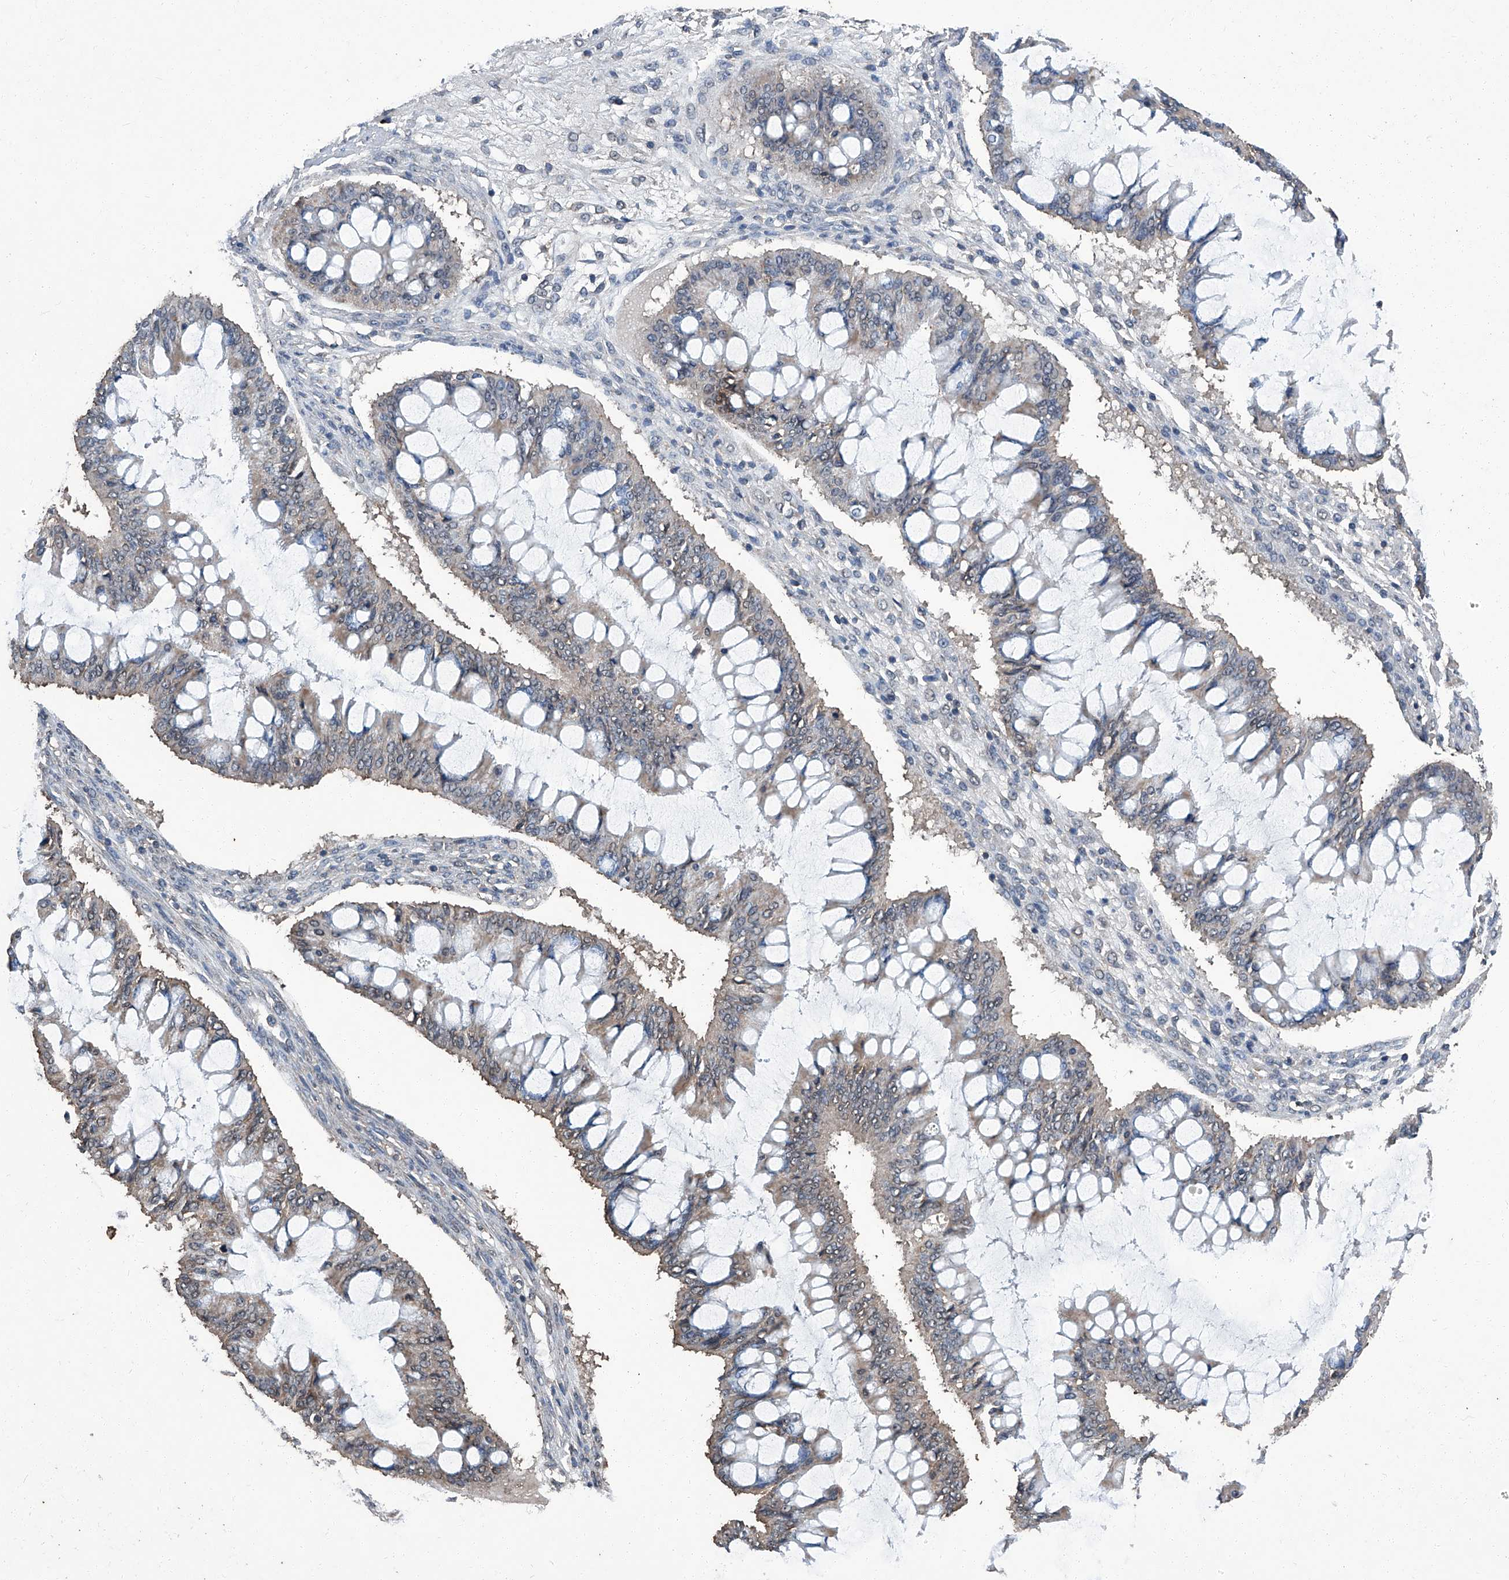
{"staining": {"intensity": "weak", "quantity": ">75%", "location": "cytoplasmic/membranous"}, "tissue": "ovarian cancer", "cell_type": "Tumor cells", "image_type": "cancer", "snomed": [{"axis": "morphology", "description": "Cystadenocarcinoma, mucinous, NOS"}, {"axis": "topography", "description": "Ovary"}], "caption": "There is low levels of weak cytoplasmic/membranous staining in tumor cells of mucinous cystadenocarcinoma (ovarian), as demonstrated by immunohistochemical staining (brown color).", "gene": "STARD7", "patient": {"sex": "female", "age": 73}}